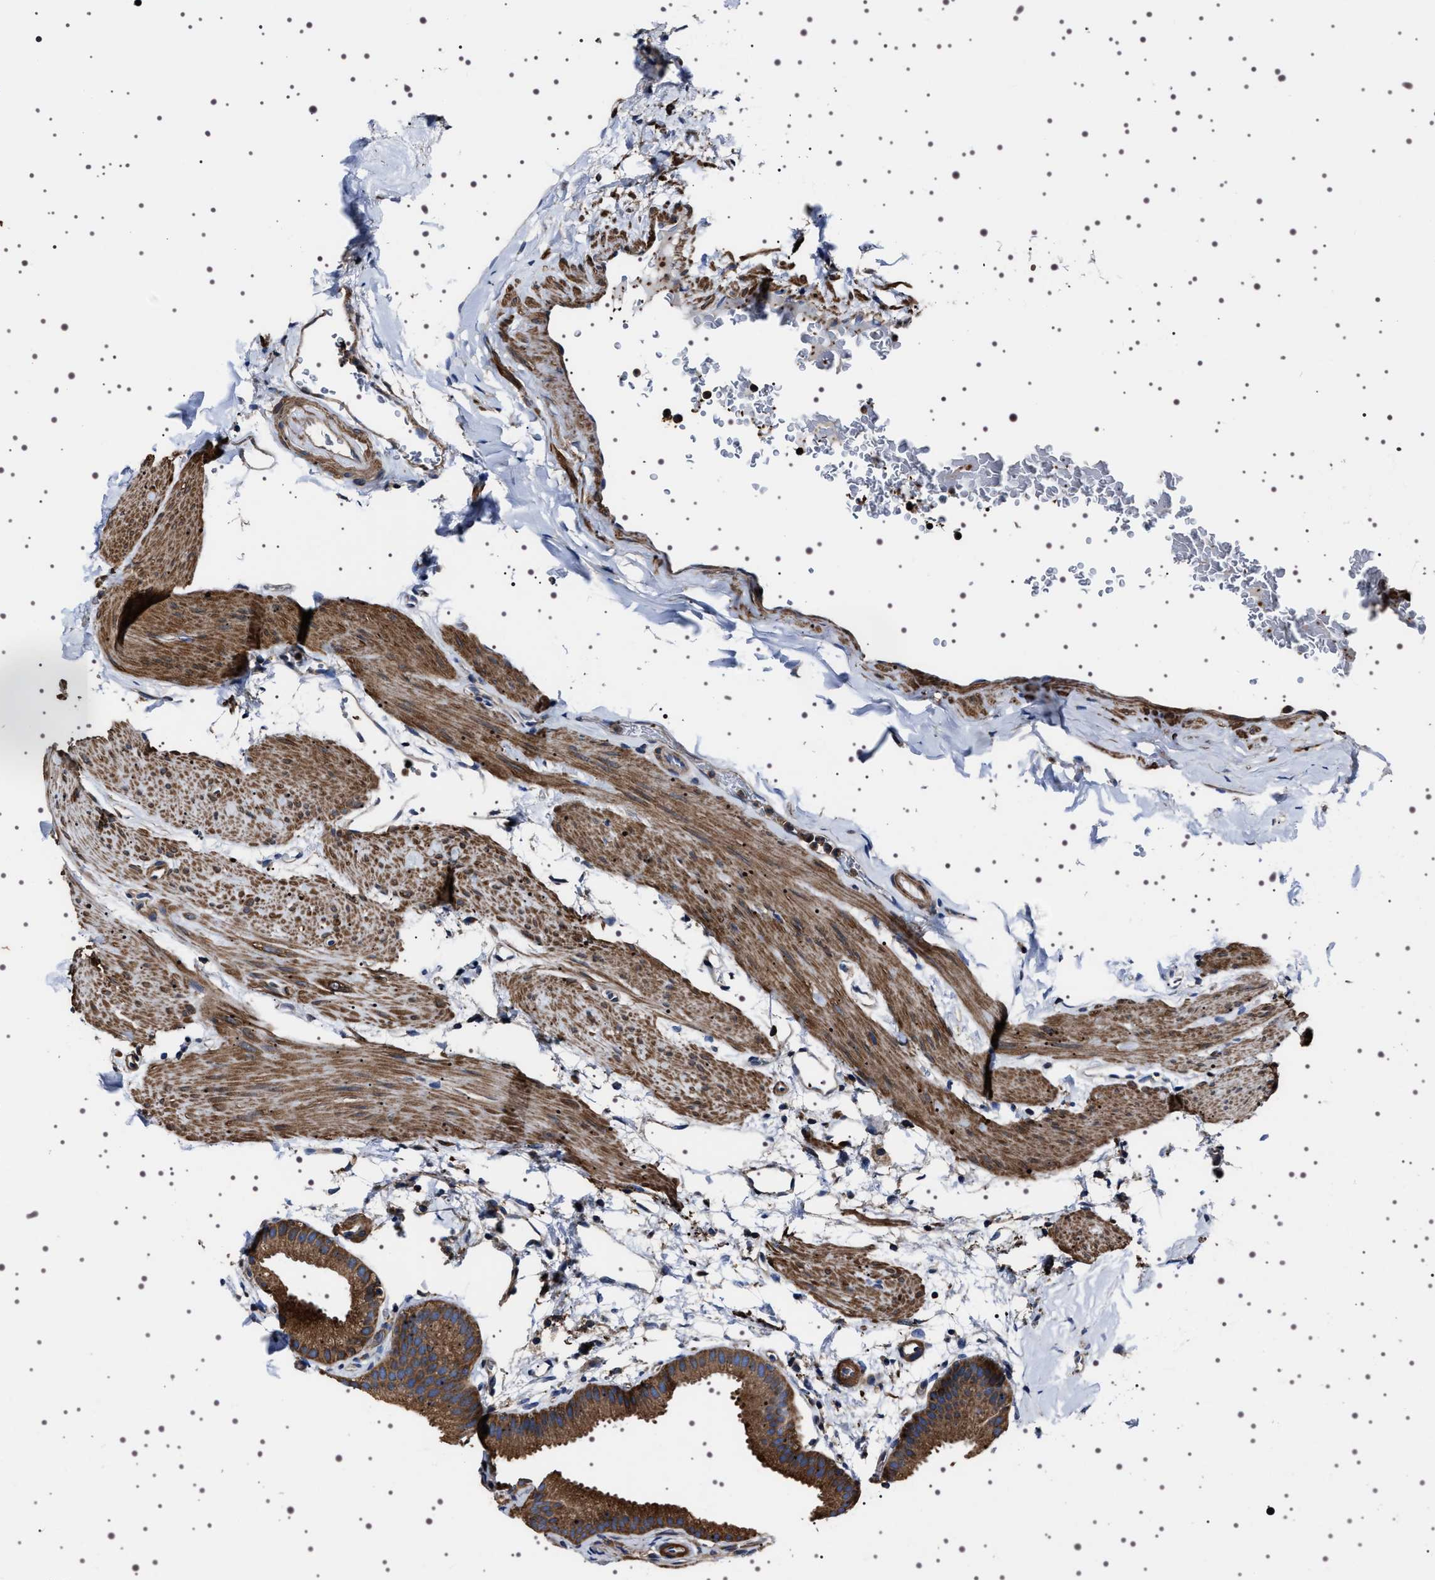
{"staining": {"intensity": "moderate", "quantity": ">75%", "location": "cytoplasmic/membranous"}, "tissue": "gallbladder", "cell_type": "Glandular cells", "image_type": "normal", "snomed": [{"axis": "morphology", "description": "Normal tissue, NOS"}, {"axis": "topography", "description": "Gallbladder"}], "caption": "A micrograph of human gallbladder stained for a protein demonstrates moderate cytoplasmic/membranous brown staining in glandular cells.", "gene": "WDR1", "patient": {"sex": "female", "age": 64}}